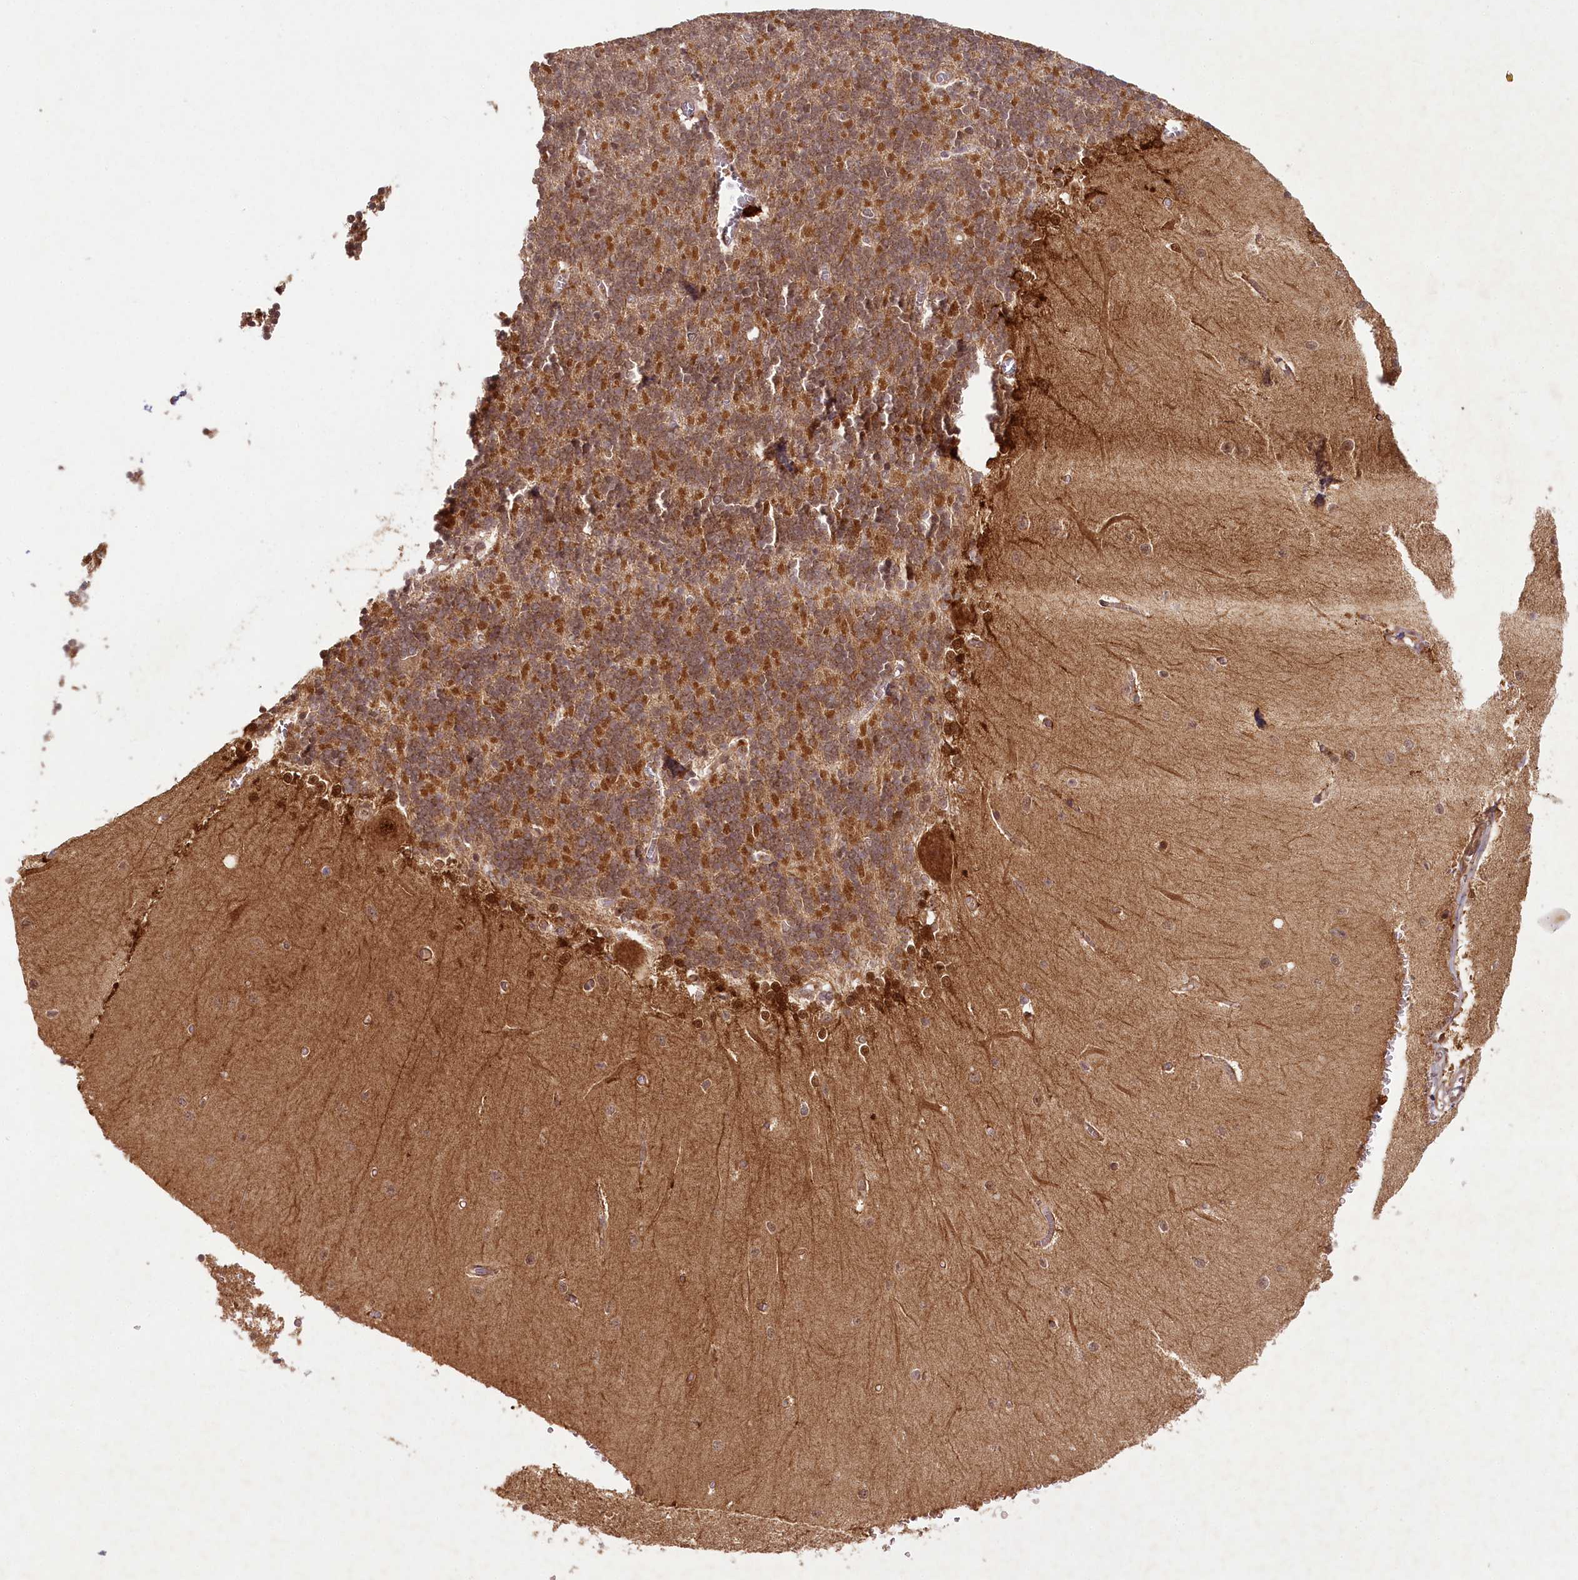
{"staining": {"intensity": "moderate", "quantity": "25%-75%", "location": "cytoplasmic/membranous"}, "tissue": "cerebellum", "cell_type": "Cells in granular layer", "image_type": "normal", "snomed": [{"axis": "morphology", "description": "Normal tissue, NOS"}, {"axis": "topography", "description": "Cerebellum"}], "caption": "Cerebellum stained with DAB (3,3'-diaminobenzidine) immunohistochemistry (IHC) displays medium levels of moderate cytoplasmic/membranous positivity in approximately 25%-75% of cells in granular layer. The staining was performed using DAB (3,3'-diaminobenzidine), with brown indicating positive protein expression. Nuclei are stained blue with hematoxylin.", "gene": "MICU1", "patient": {"sex": "male", "age": 37}}